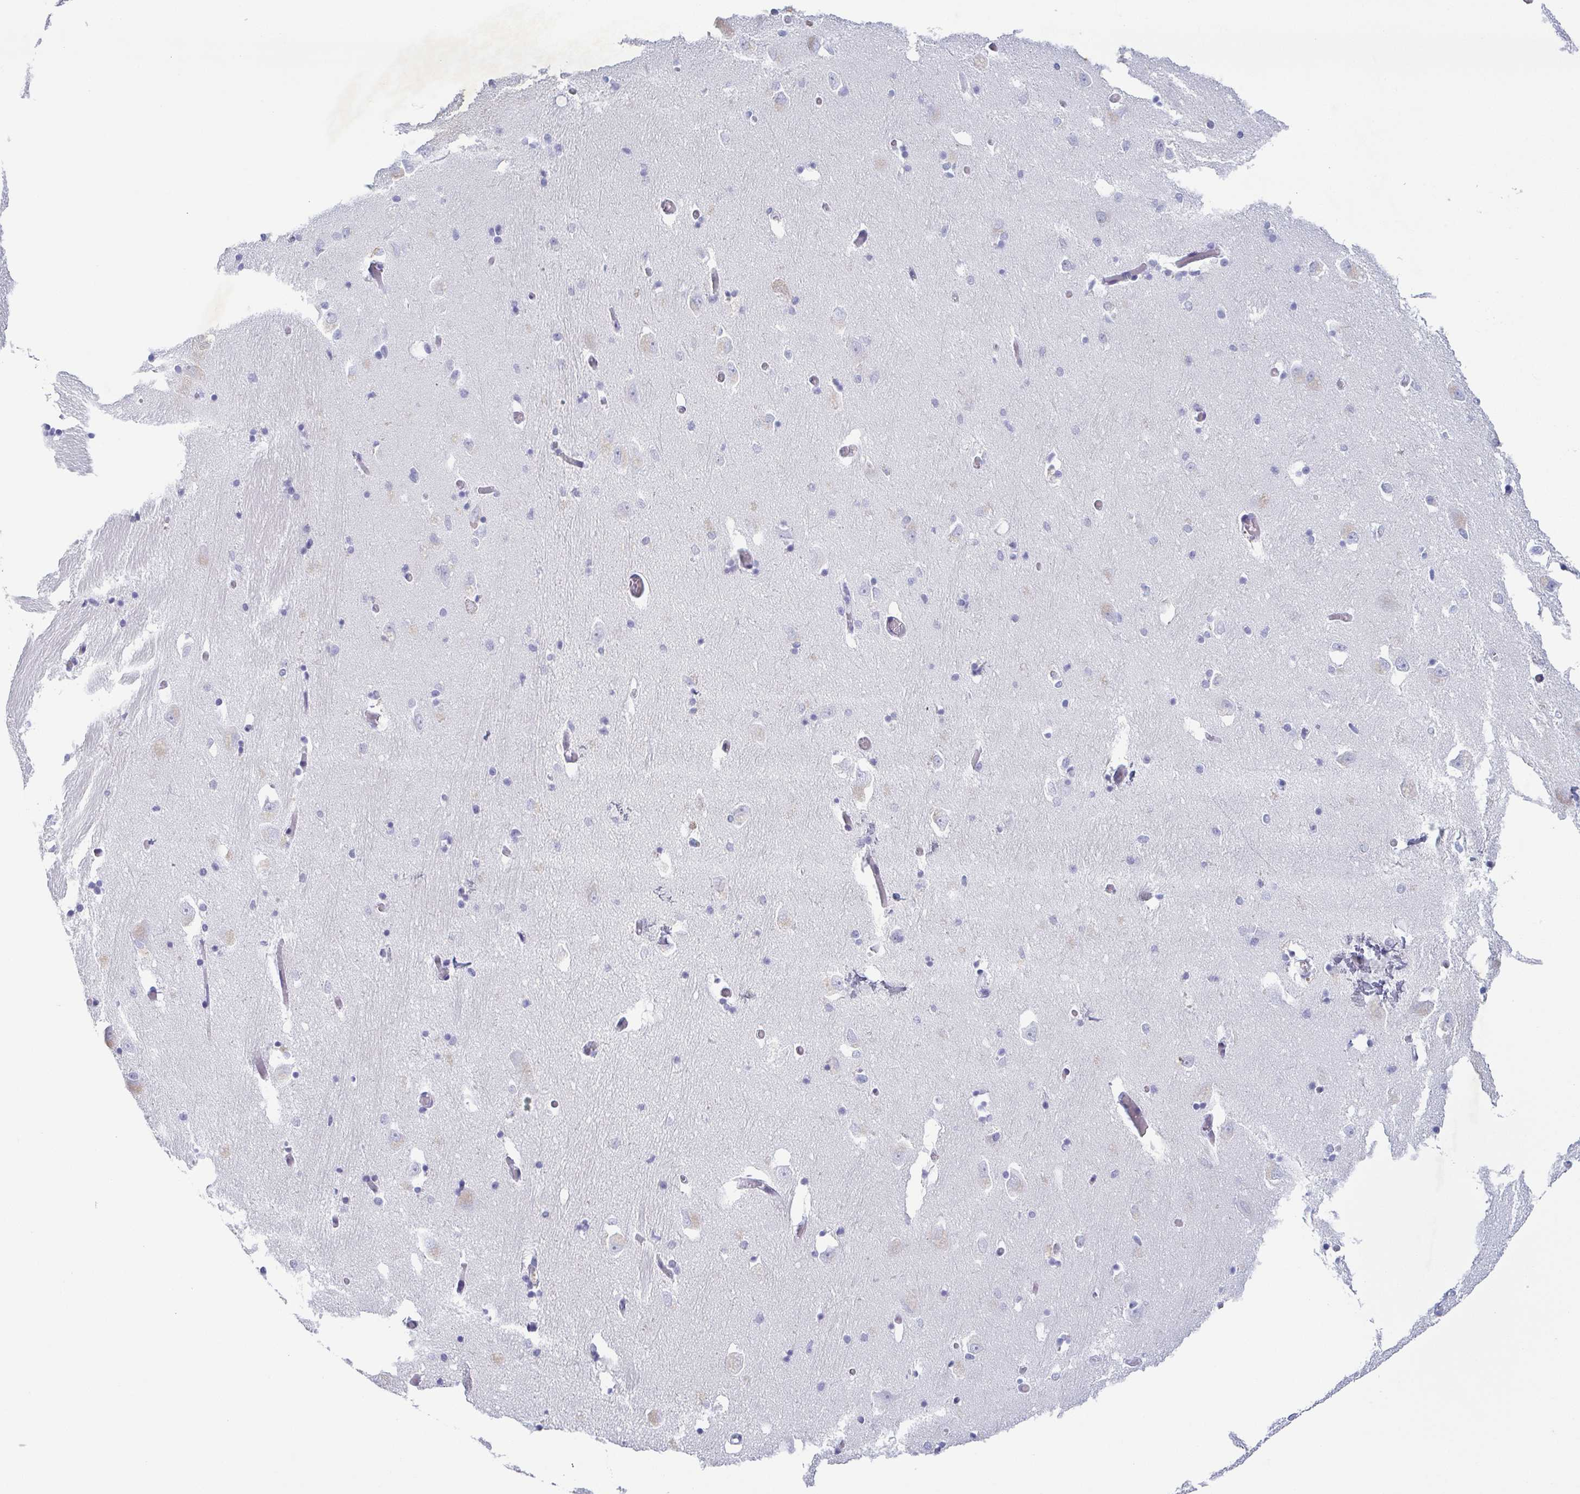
{"staining": {"intensity": "negative", "quantity": "none", "location": "none"}, "tissue": "caudate", "cell_type": "Glial cells", "image_type": "normal", "snomed": [{"axis": "morphology", "description": "Normal tissue, NOS"}, {"axis": "topography", "description": "Lateral ventricle wall"}, {"axis": "topography", "description": "Hippocampus"}], "caption": "The micrograph displays no staining of glial cells in unremarkable caudate. (DAB immunohistochemistry (IHC), high magnification).", "gene": "ZG16B", "patient": {"sex": "female", "age": 63}}